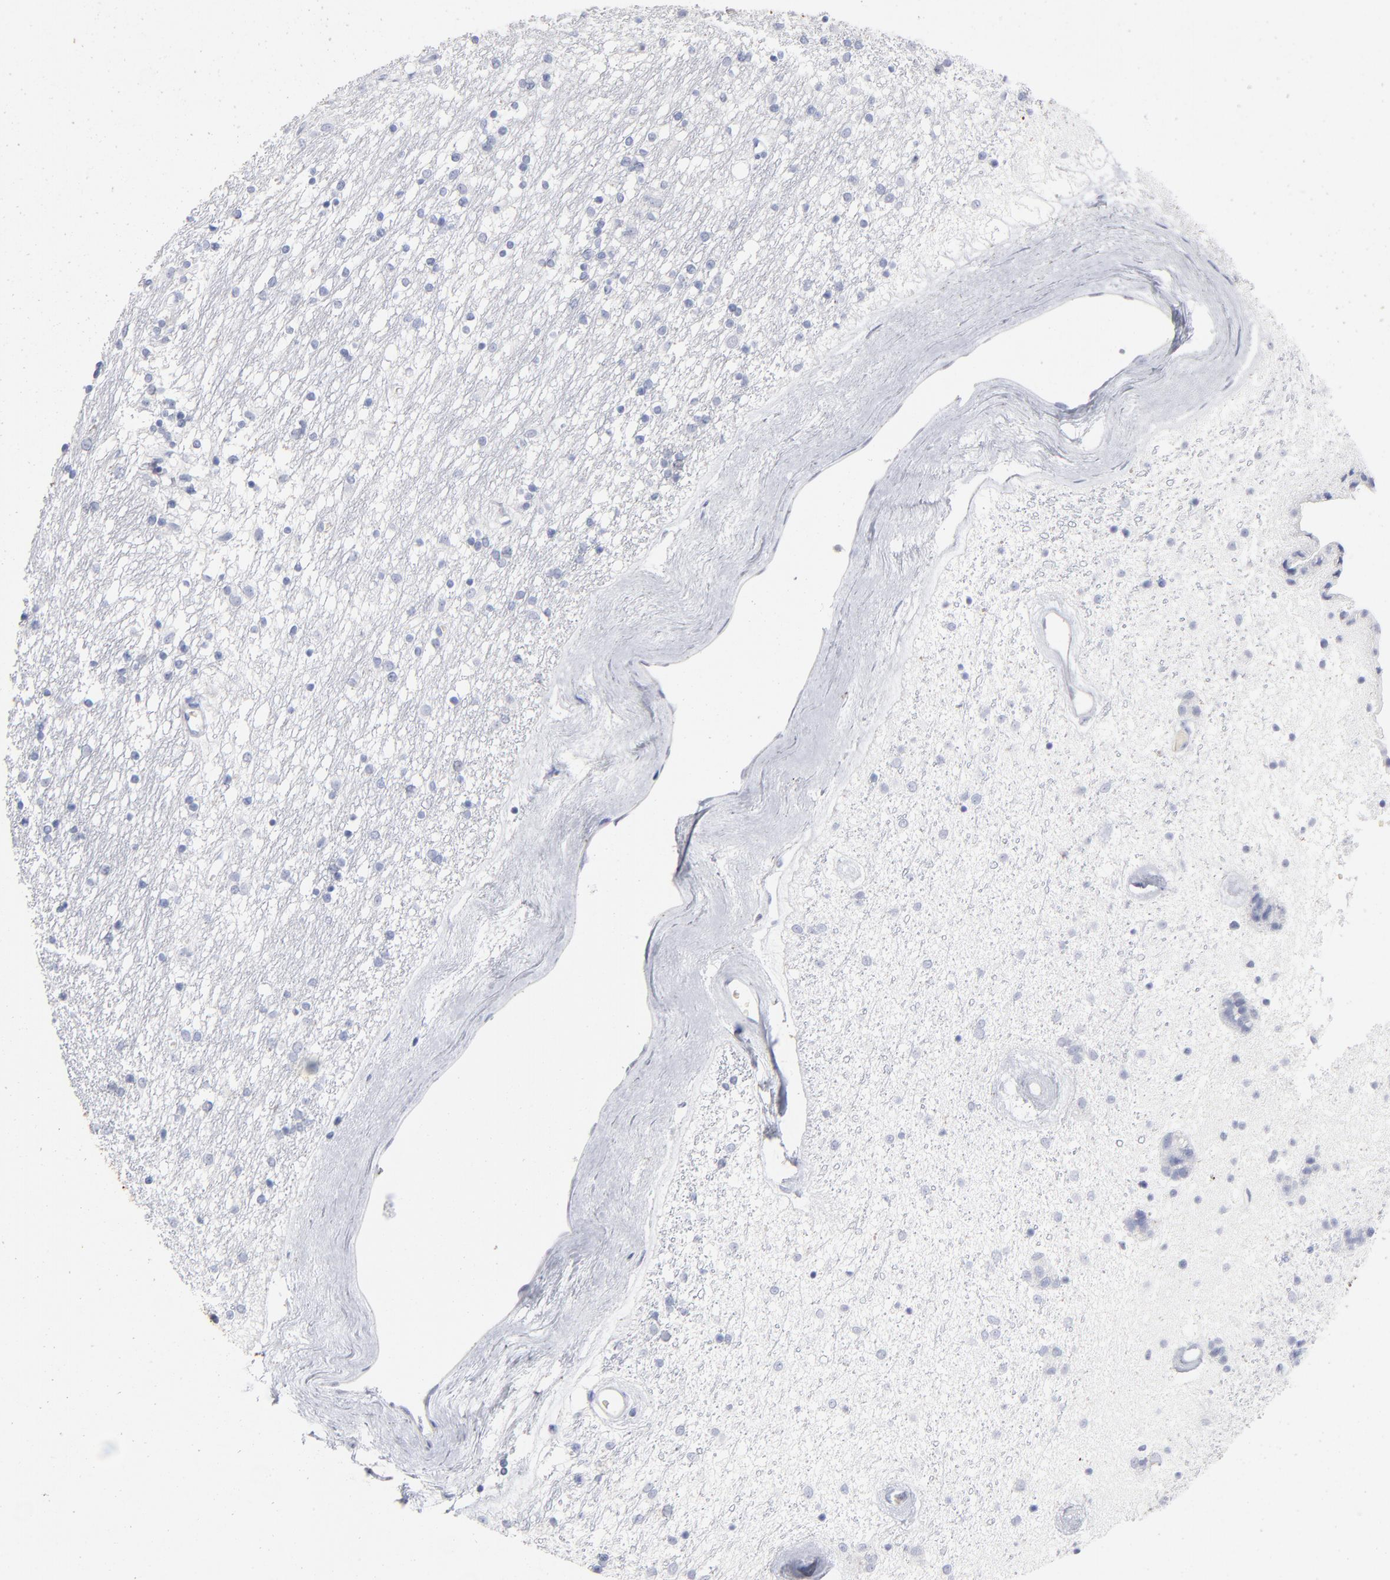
{"staining": {"intensity": "negative", "quantity": "none", "location": "none"}, "tissue": "caudate", "cell_type": "Glial cells", "image_type": "normal", "snomed": [{"axis": "morphology", "description": "Normal tissue, NOS"}, {"axis": "topography", "description": "Lateral ventricle wall"}], "caption": "IHC histopathology image of benign caudate: human caudate stained with DAB (3,3'-diaminobenzidine) reveals no significant protein positivity in glial cells.", "gene": "ARG1", "patient": {"sex": "female", "age": 54}}